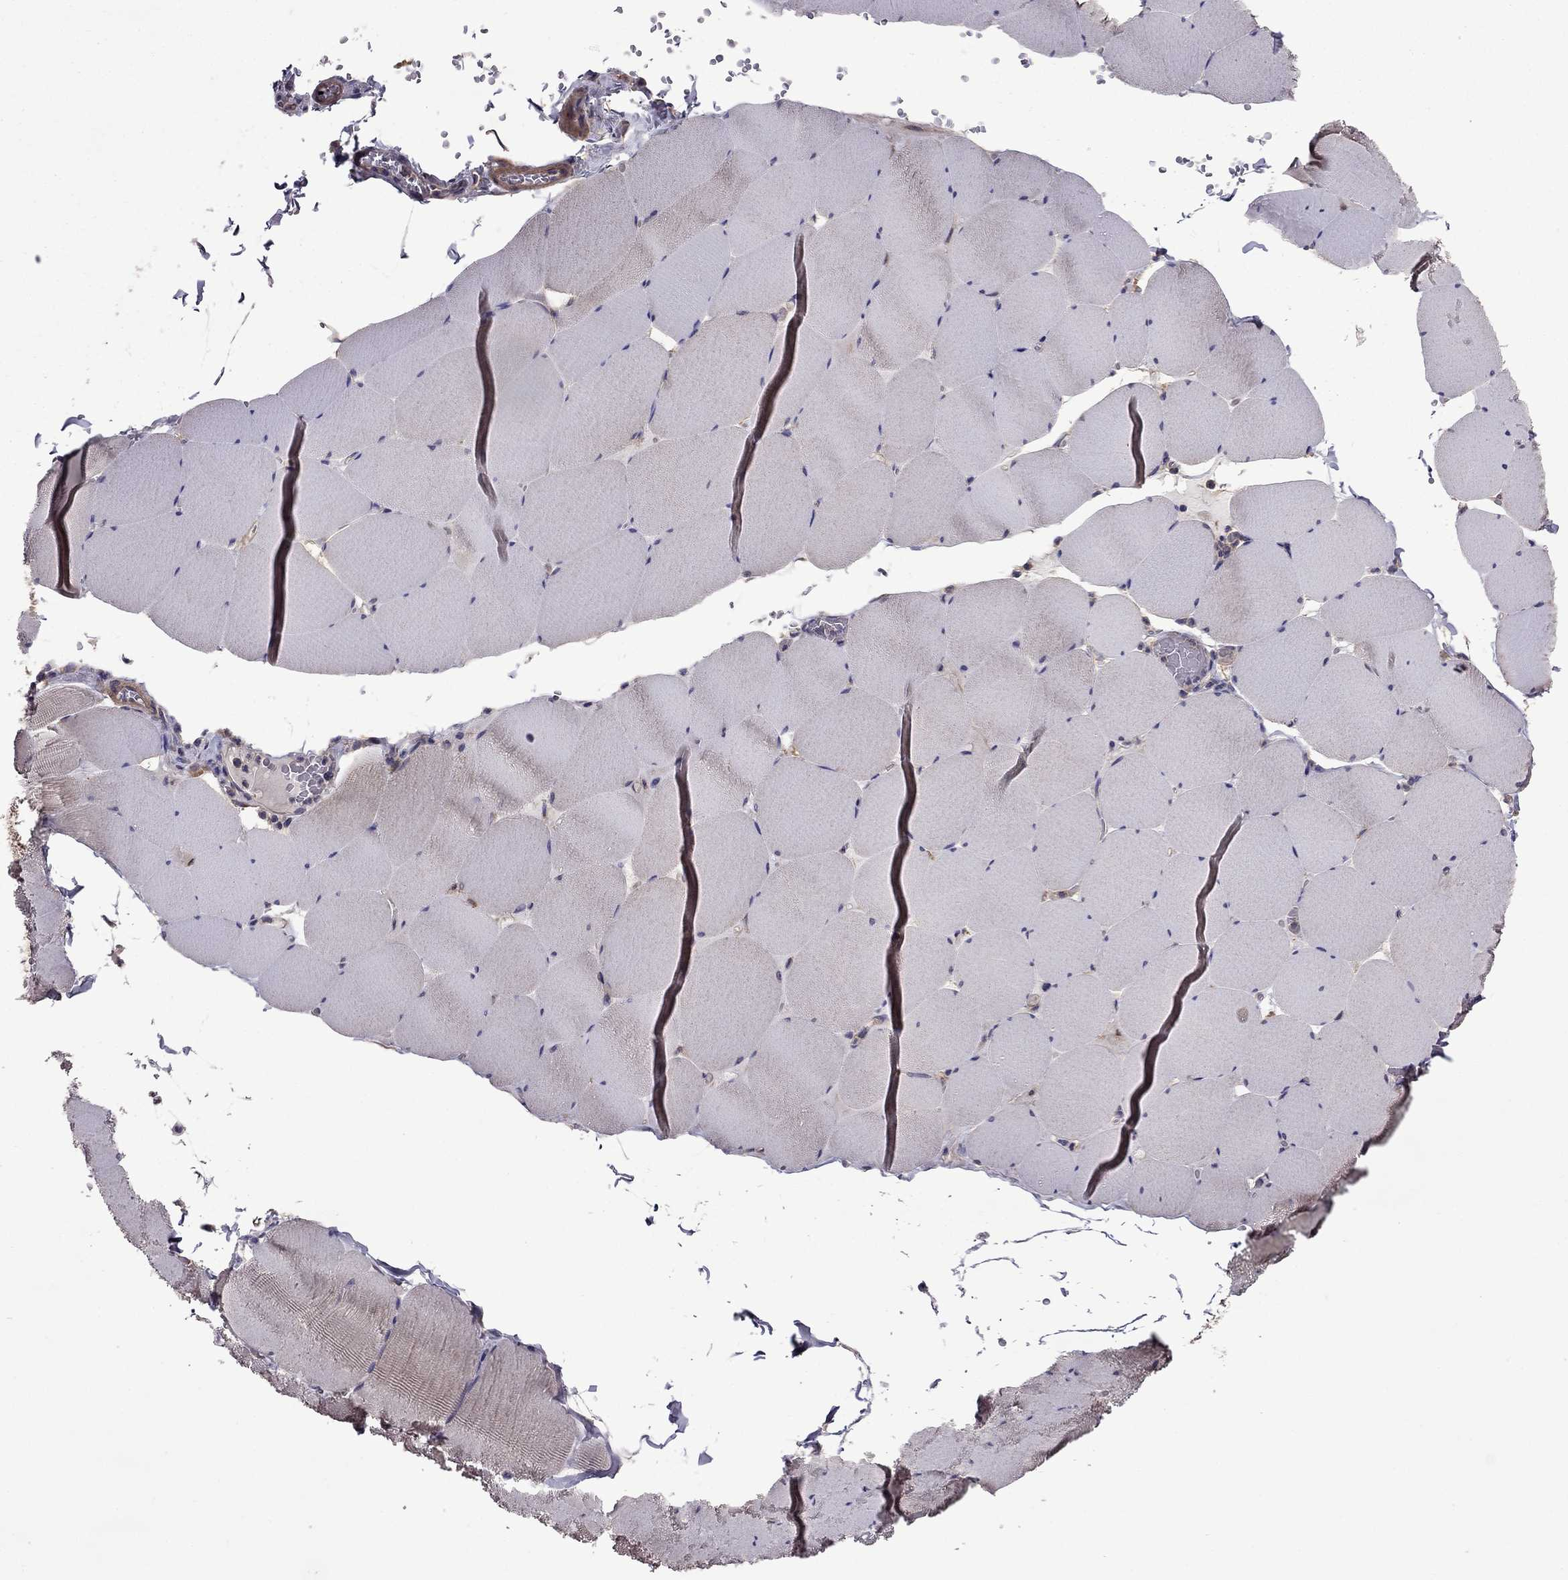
{"staining": {"intensity": "negative", "quantity": "none", "location": "none"}, "tissue": "skeletal muscle", "cell_type": "Myocytes", "image_type": "normal", "snomed": [{"axis": "morphology", "description": "Normal tissue, NOS"}, {"axis": "morphology", "description": "Malignant melanoma, Metastatic site"}, {"axis": "topography", "description": "Skeletal muscle"}], "caption": "Immunohistochemistry (IHC) image of benign human skeletal muscle stained for a protein (brown), which exhibits no positivity in myocytes.", "gene": "ITGB1", "patient": {"sex": "male", "age": 50}}